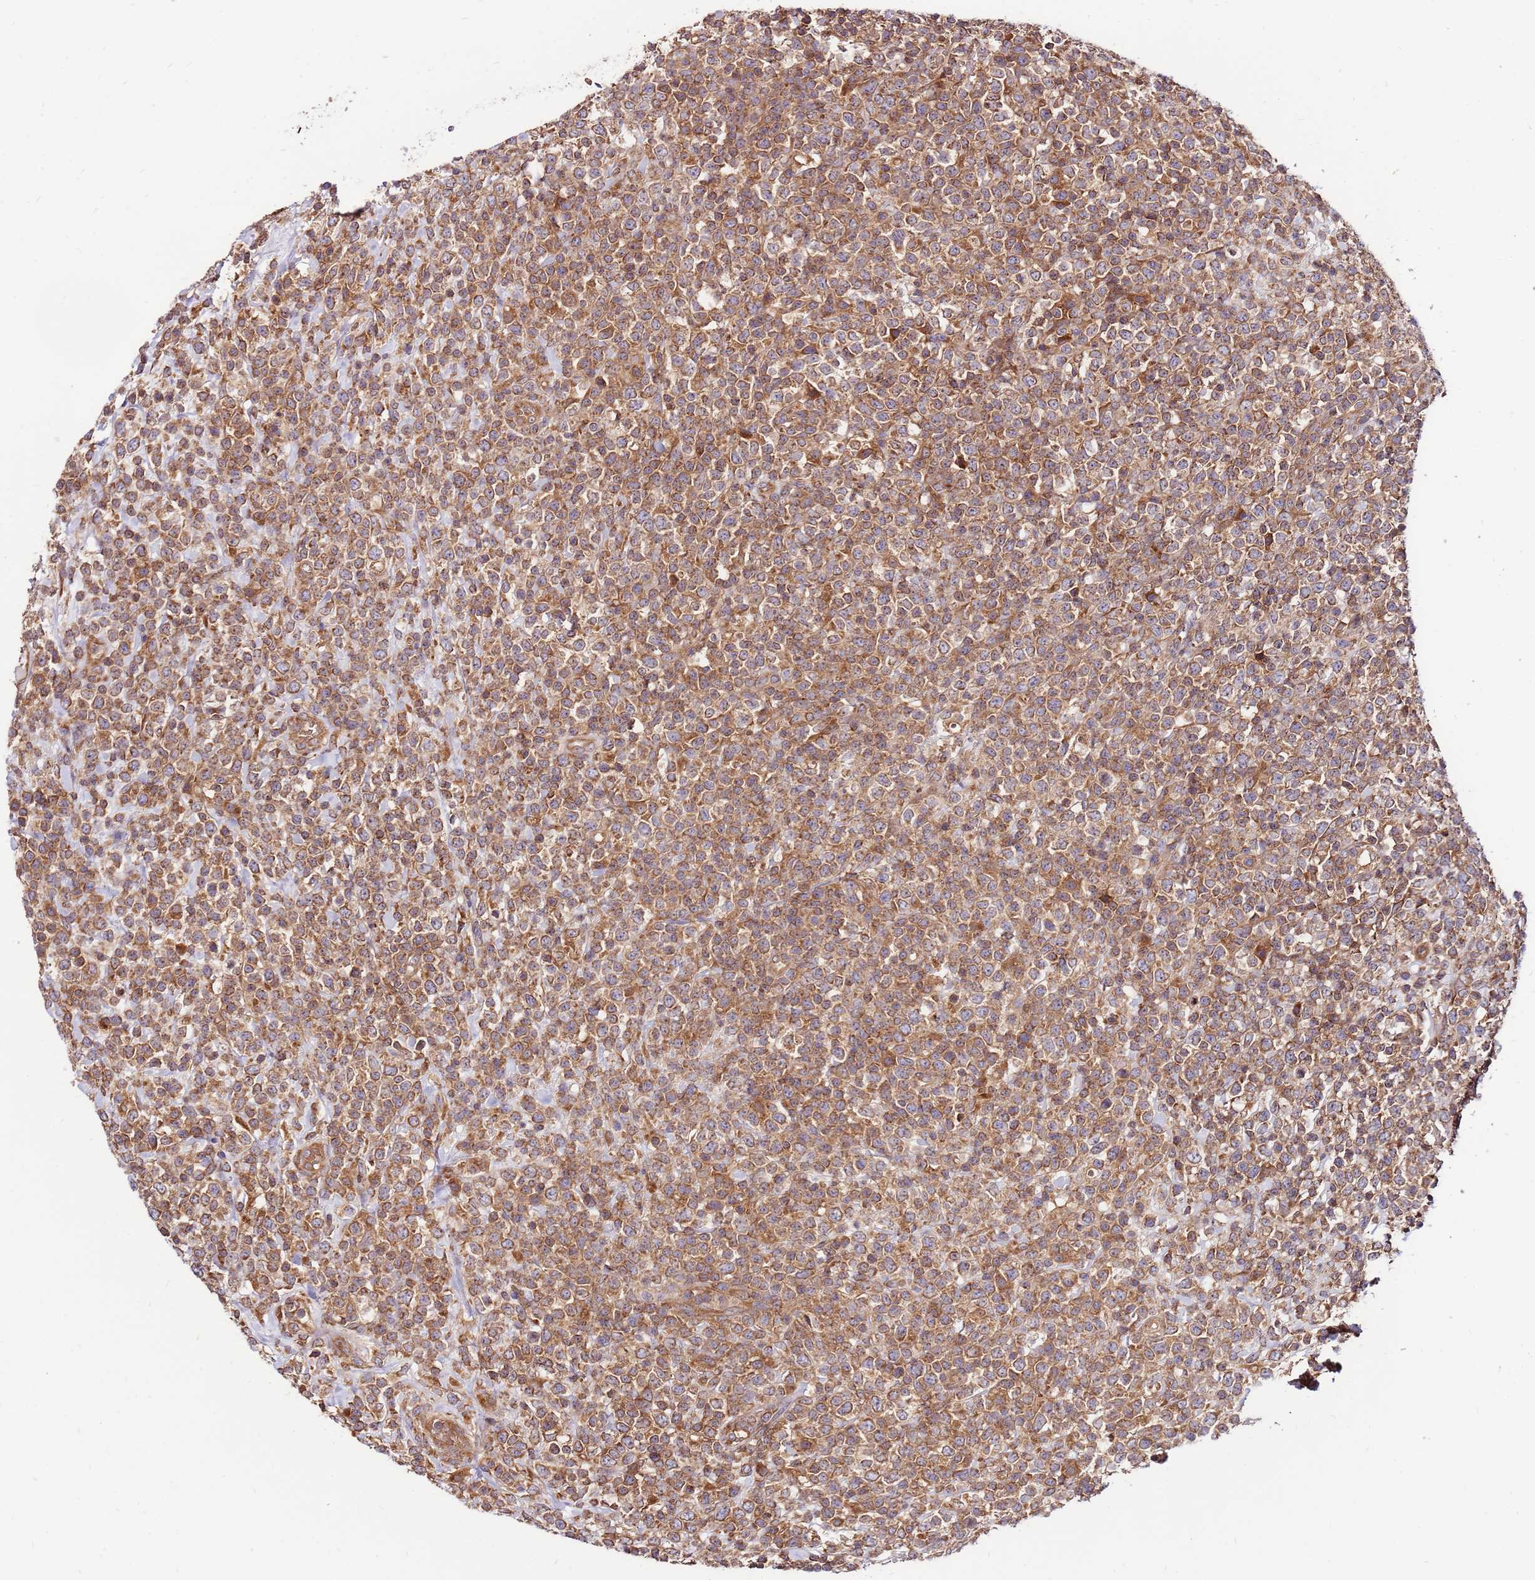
{"staining": {"intensity": "moderate", "quantity": ">75%", "location": "cytoplasmic/membranous"}, "tissue": "lymphoma", "cell_type": "Tumor cells", "image_type": "cancer", "snomed": [{"axis": "morphology", "description": "Malignant lymphoma, non-Hodgkin's type, High grade"}, {"axis": "topography", "description": "Colon"}], "caption": "Lymphoma stained with immunohistochemistry demonstrates moderate cytoplasmic/membranous staining in about >75% of tumor cells.", "gene": "SLC44A5", "patient": {"sex": "female", "age": 53}}